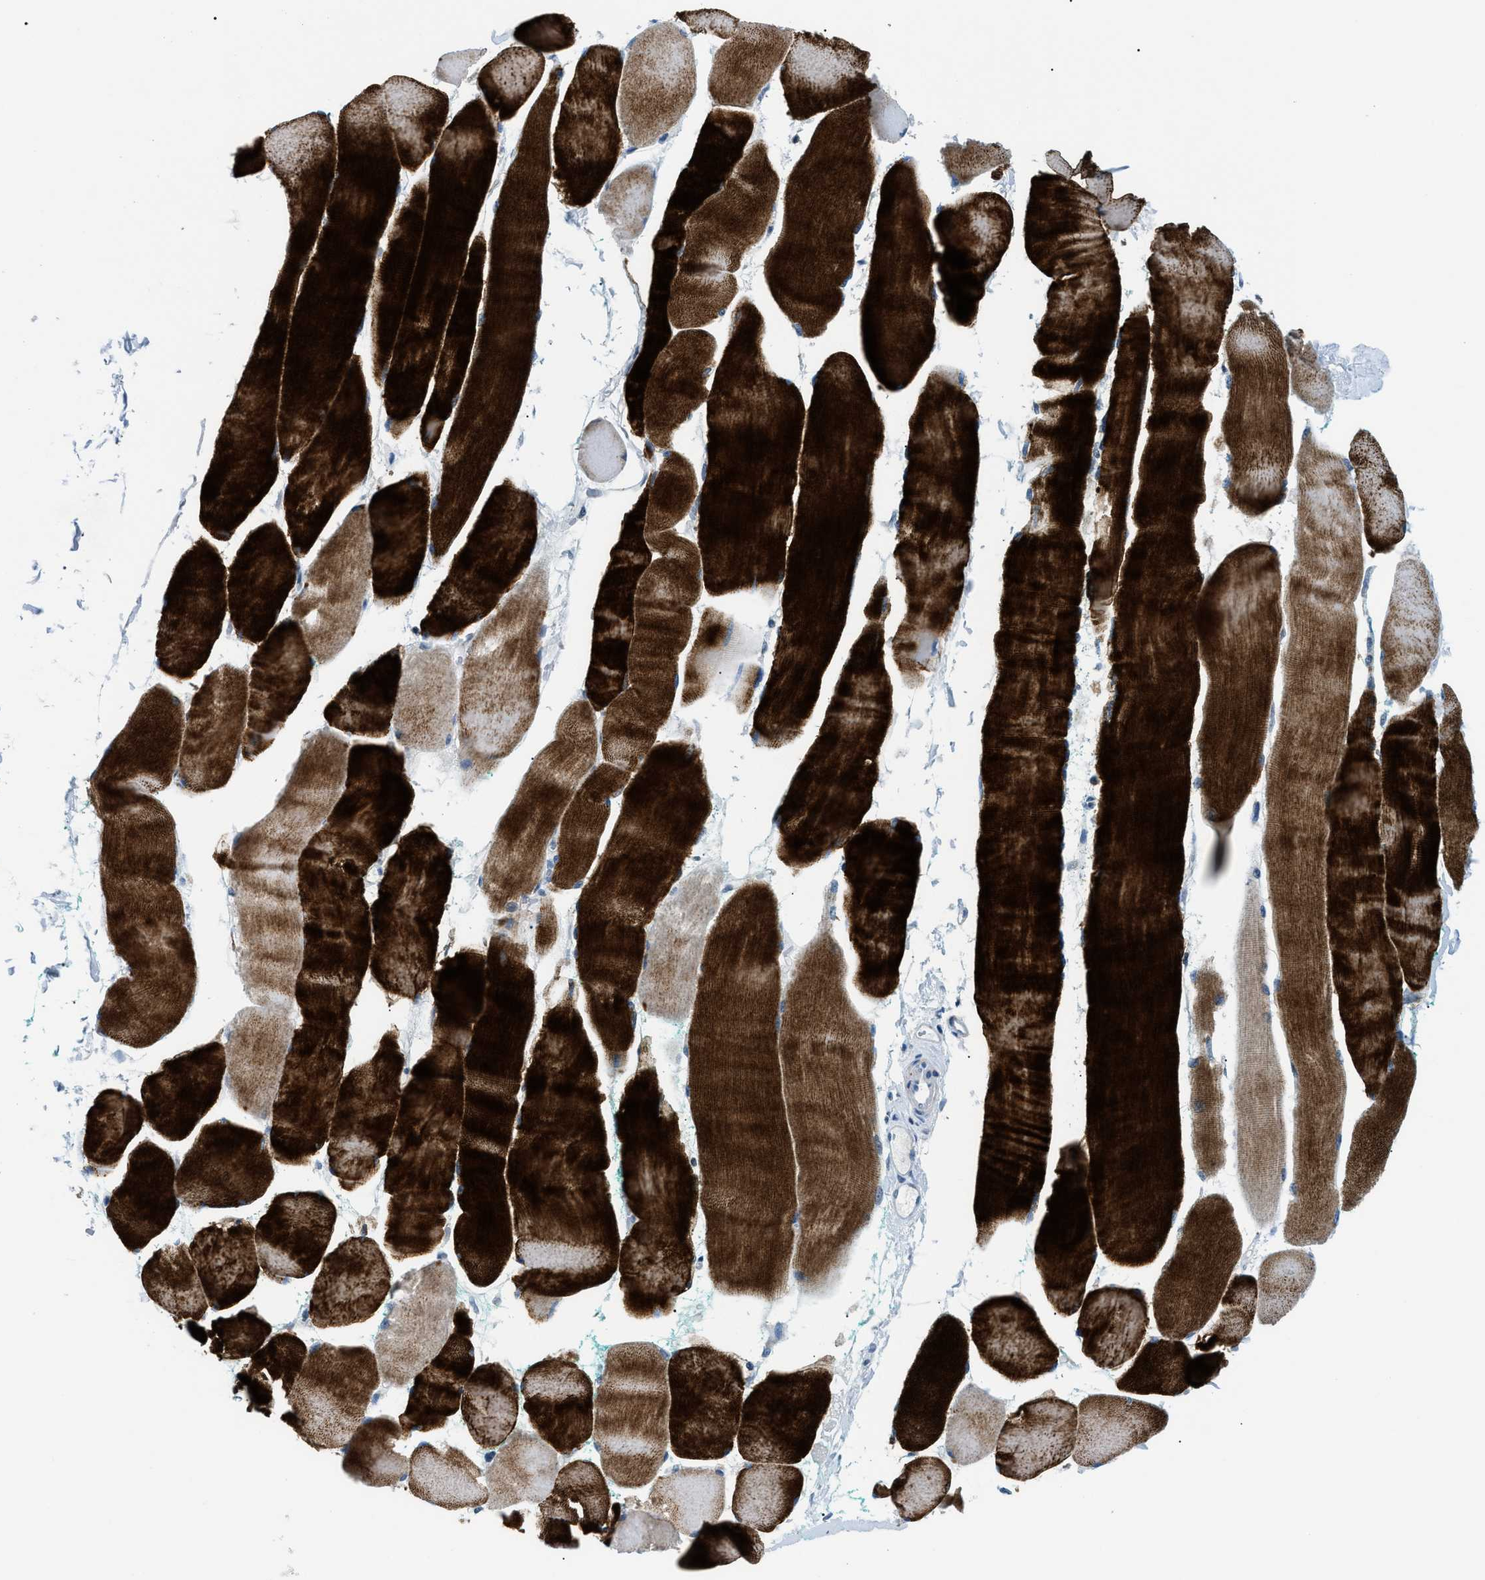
{"staining": {"intensity": "strong", "quantity": ">75%", "location": "cytoplasmic/membranous"}, "tissue": "skeletal muscle", "cell_type": "Myocytes", "image_type": "normal", "snomed": [{"axis": "morphology", "description": "Normal tissue, NOS"}, {"axis": "morphology", "description": "Squamous cell carcinoma, NOS"}, {"axis": "topography", "description": "Skeletal muscle"}], "caption": "Protein analysis of unremarkable skeletal muscle reveals strong cytoplasmic/membranous positivity in about >75% of myocytes.", "gene": "SMARCC1", "patient": {"sex": "male", "age": 51}}